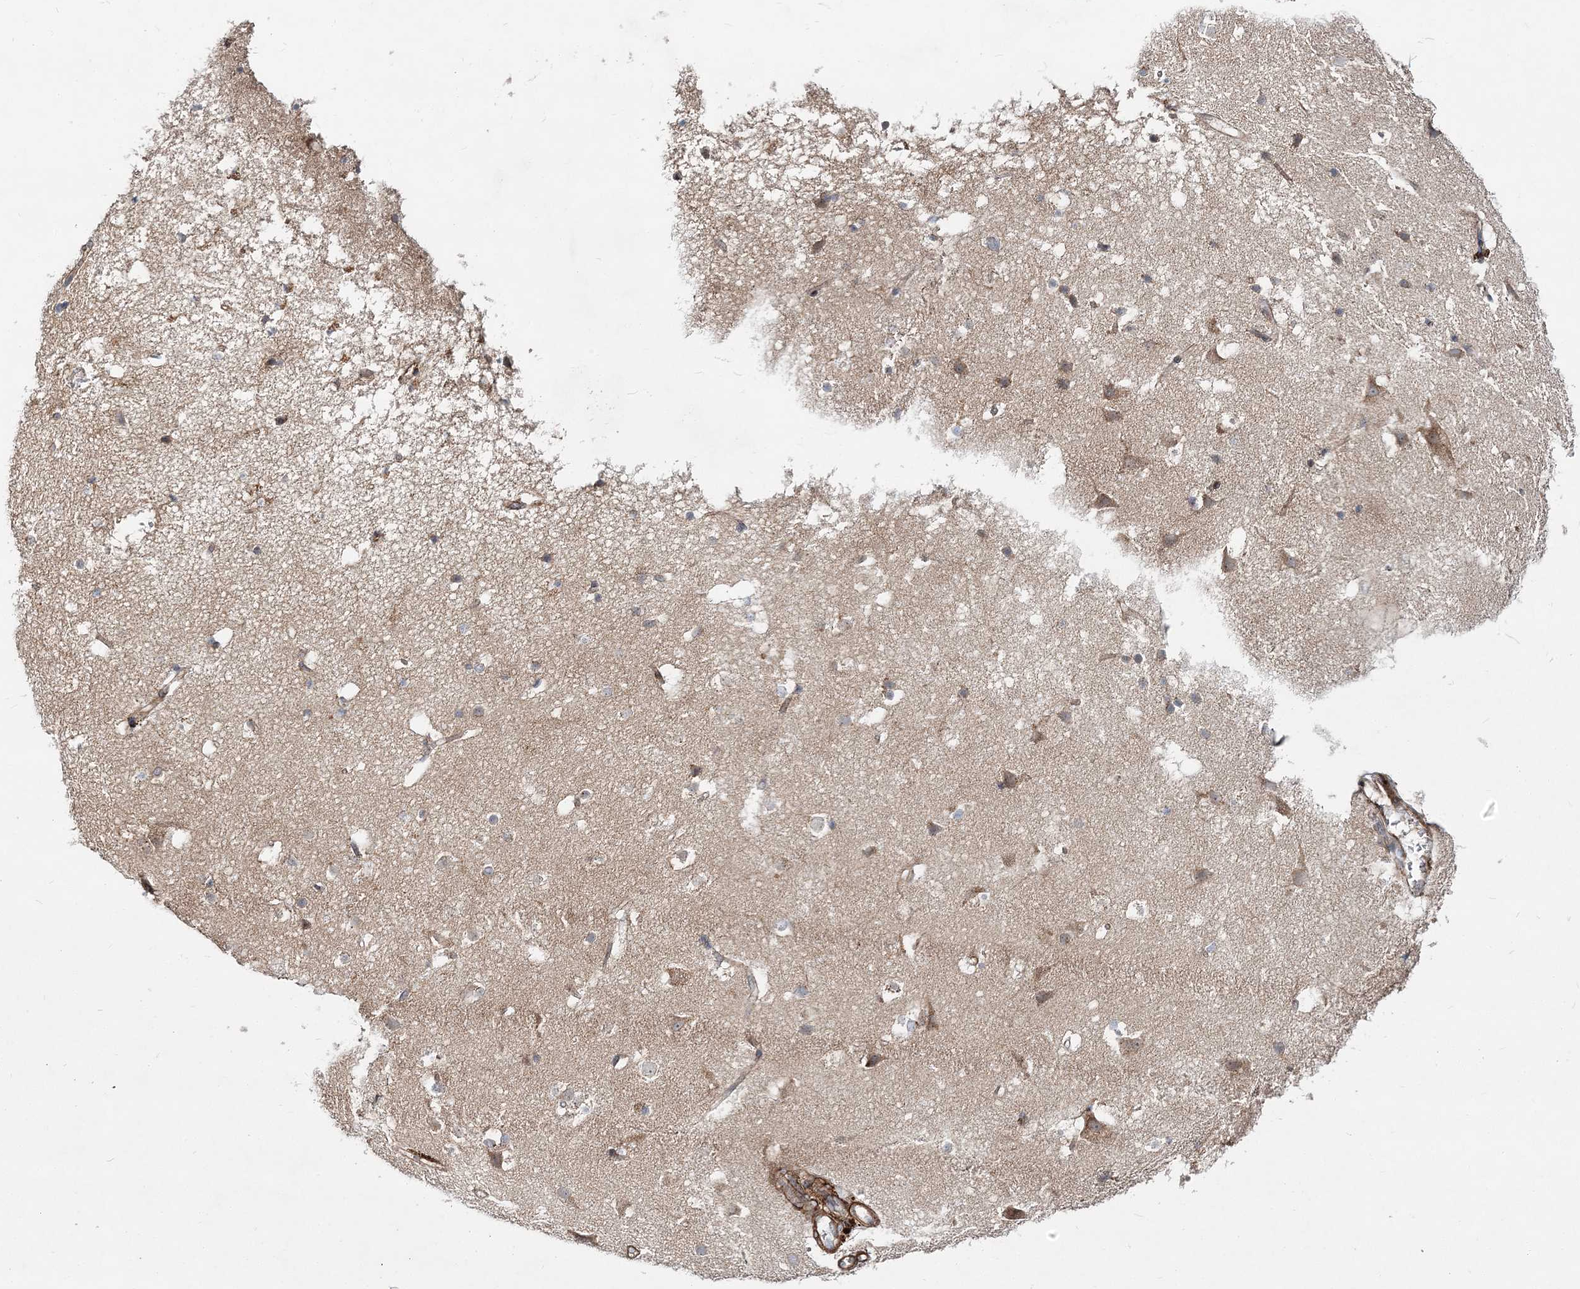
{"staining": {"intensity": "weak", "quantity": ">75%", "location": "cytoplasmic/membranous"}, "tissue": "cerebral cortex", "cell_type": "Endothelial cells", "image_type": "normal", "snomed": [{"axis": "morphology", "description": "Normal tissue, NOS"}, {"axis": "topography", "description": "Cerebral cortex"}], "caption": "There is low levels of weak cytoplasmic/membranous staining in endothelial cells of unremarkable cerebral cortex, as demonstrated by immunohistochemical staining (brown color).", "gene": "NBAS", "patient": {"sex": "male", "age": 54}}